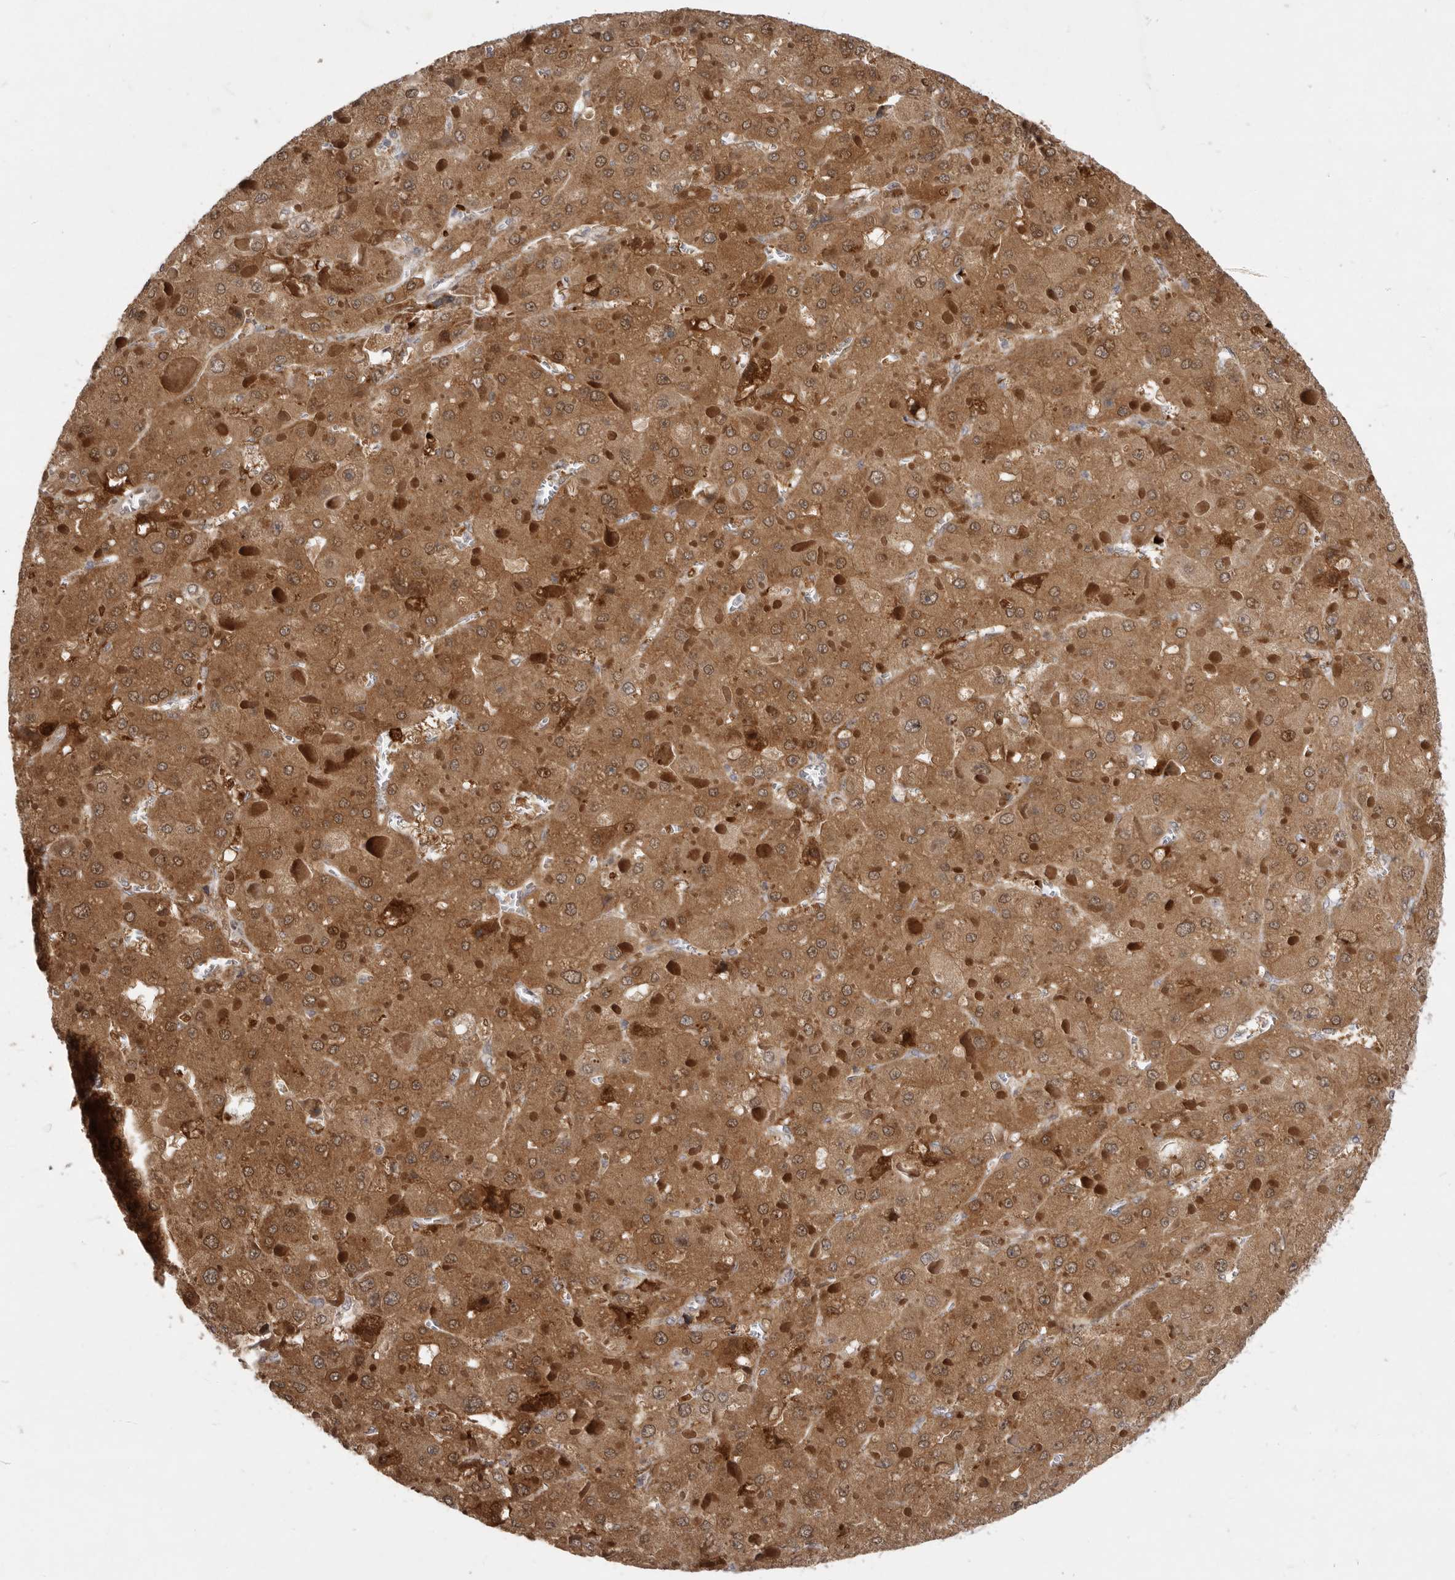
{"staining": {"intensity": "strong", "quantity": ">75%", "location": "cytoplasmic/membranous,nuclear"}, "tissue": "liver cancer", "cell_type": "Tumor cells", "image_type": "cancer", "snomed": [{"axis": "morphology", "description": "Carcinoma, Hepatocellular, NOS"}, {"axis": "topography", "description": "Liver"}], "caption": "A brown stain highlights strong cytoplasmic/membranous and nuclear positivity of a protein in liver hepatocellular carcinoma tumor cells. Using DAB (brown) and hematoxylin (blue) stains, captured at high magnification using brightfield microscopy.", "gene": "TBC1D8B", "patient": {"sex": "female", "age": 73}}